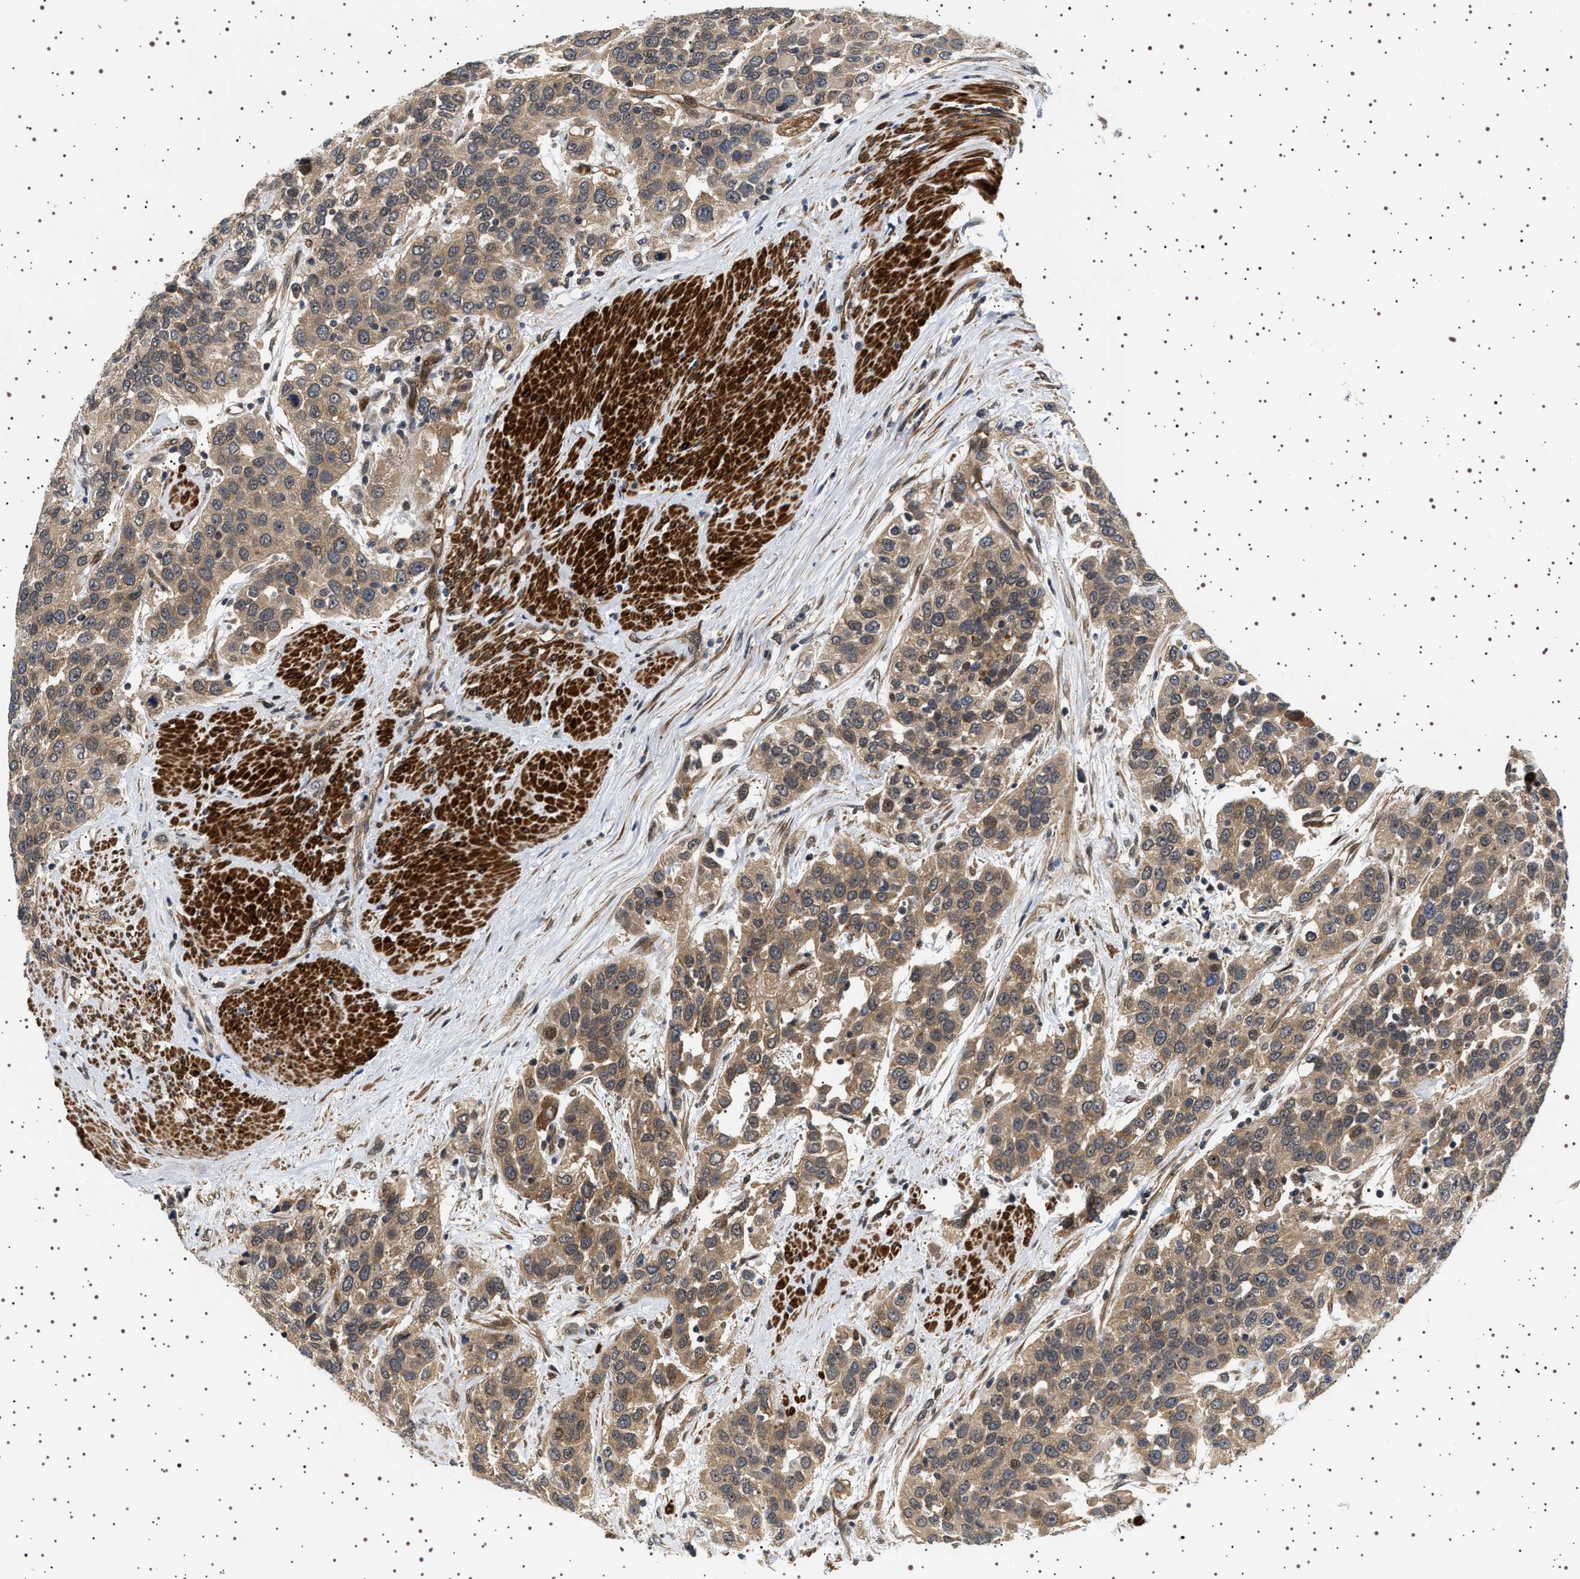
{"staining": {"intensity": "weak", "quantity": ">75%", "location": "cytoplasmic/membranous"}, "tissue": "urothelial cancer", "cell_type": "Tumor cells", "image_type": "cancer", "snomed": [{"axis": "morphology", "description": "Urothelial carcinoma, High grade"}, {"axis": "topography", "description": "Urinary bladder"}], "caption": "Protein staining of urothelial carcinoma (high-grade) tissue demonstrates weak cytoplasmic/membranous expression in about >75% of tumor cells.", "gene": "BAG3", "patient": {"sex": "female", "age": 80}}